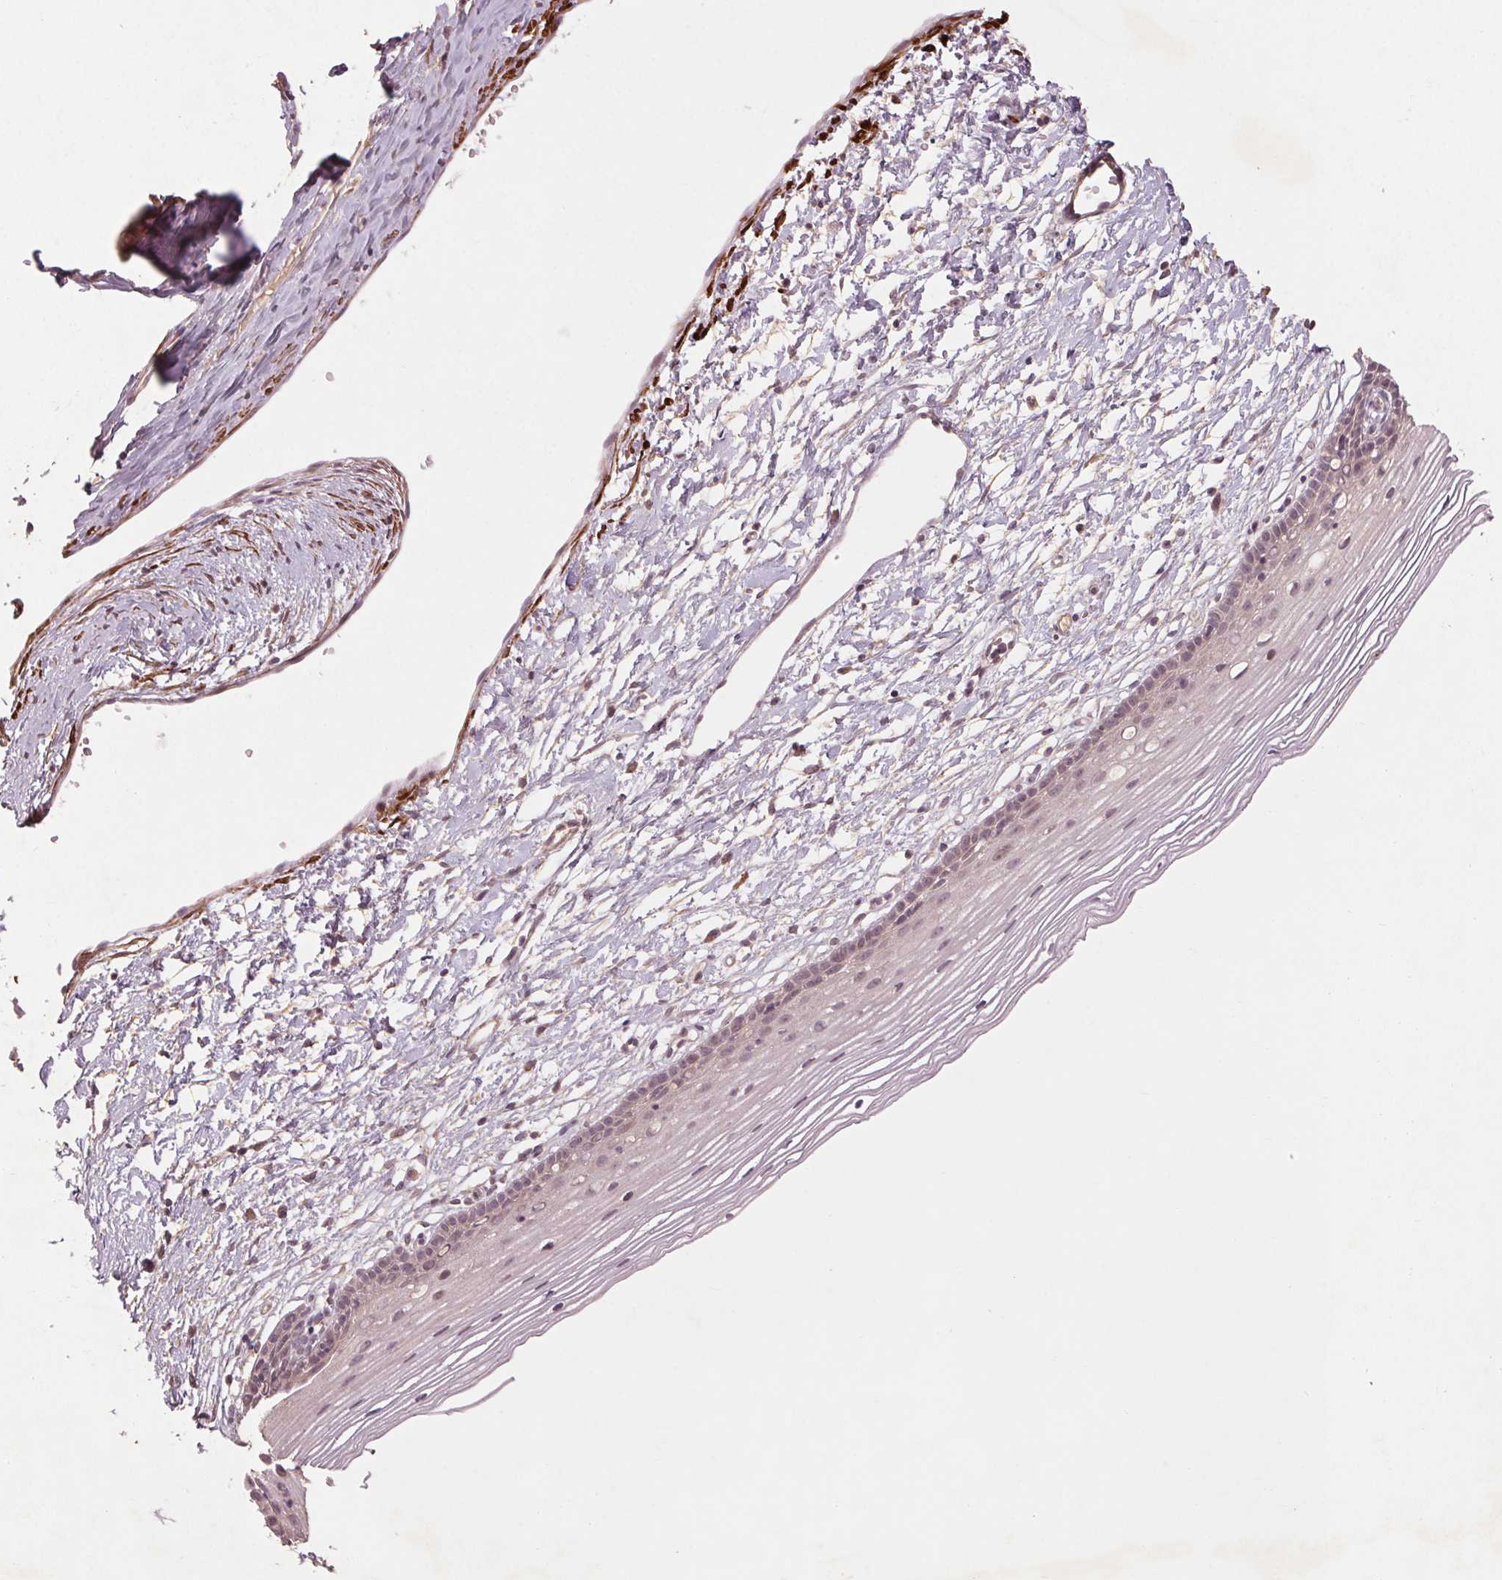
{"staining": {"intensity": "strong", "quantity": ">75%", "location": "cytoplasmic/membranous"}, "tissue": "cervix", "cell_type": "Glandular cells", "image_type": "normal", "snomed": [{"axis": "morphology", "description": "Normal tissue, NOS"}, {"axis": "topography", "description": "Cervix"}], "caption": "This photomicrograph demonstrates immunohistochemistry staining of unremarkable cervix, with high strong cytoplasmic/membranous expression in approximately >75% of glandular cells.", "gene": "SMLR1", "patient": {"sex": "female", "age": 40}}